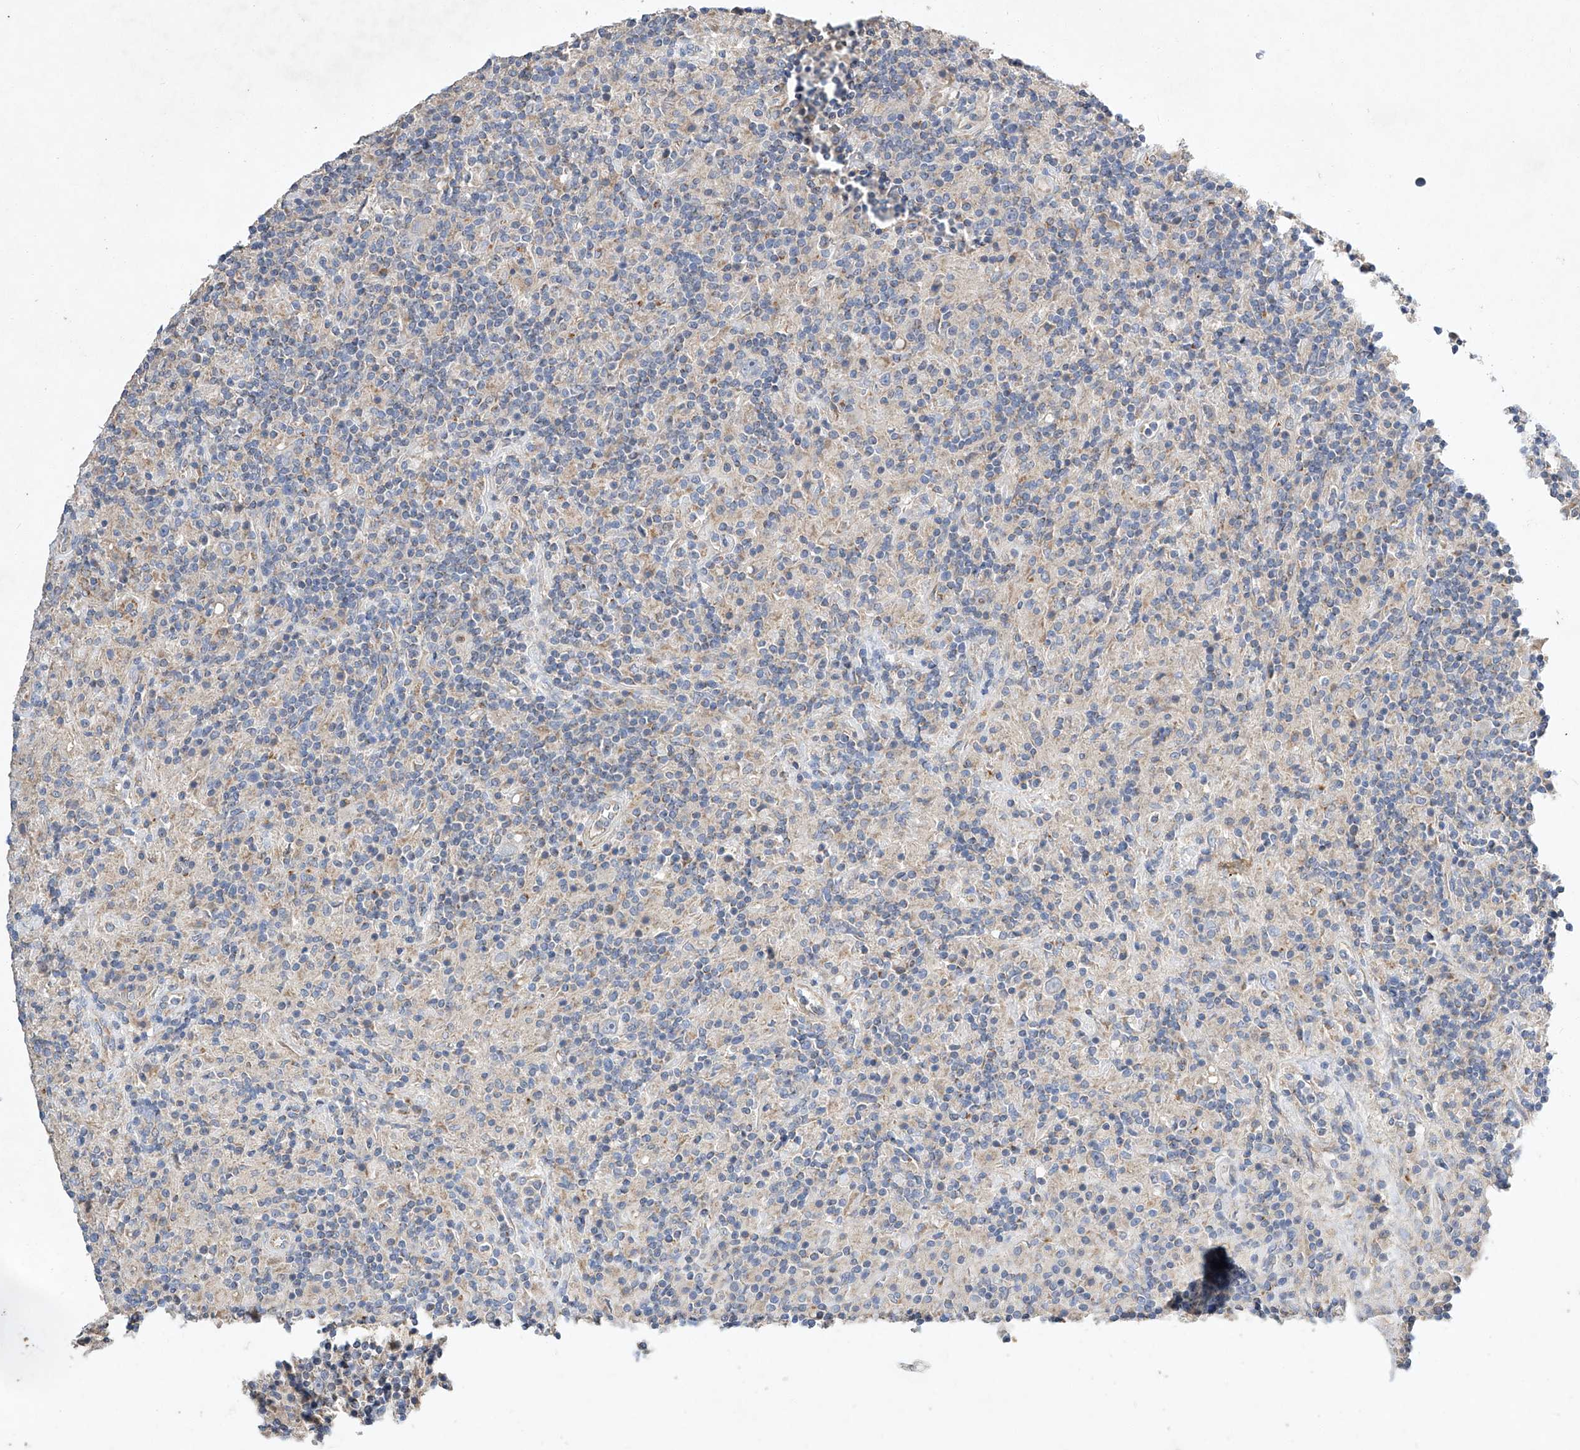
{"staining": {"intensity": "negative", "quantity": "none", "location": "none"}, "tissue": "lymphoma", "cell_type": "Tumor cells", "image_type": "cancer", "snomed": [{"axis": "morphology", "description": "Hodgkin's disease, NOS"}, {"axis": "topography", "description": "Lymph node"}], "caption": "This is an immunohistochemistry (IHC) micrograph of human Hodgkin's disease. There is no positivity in tumor cells.", "gene": "AMD1", "patient": {"sex": "male", "age": 70}}